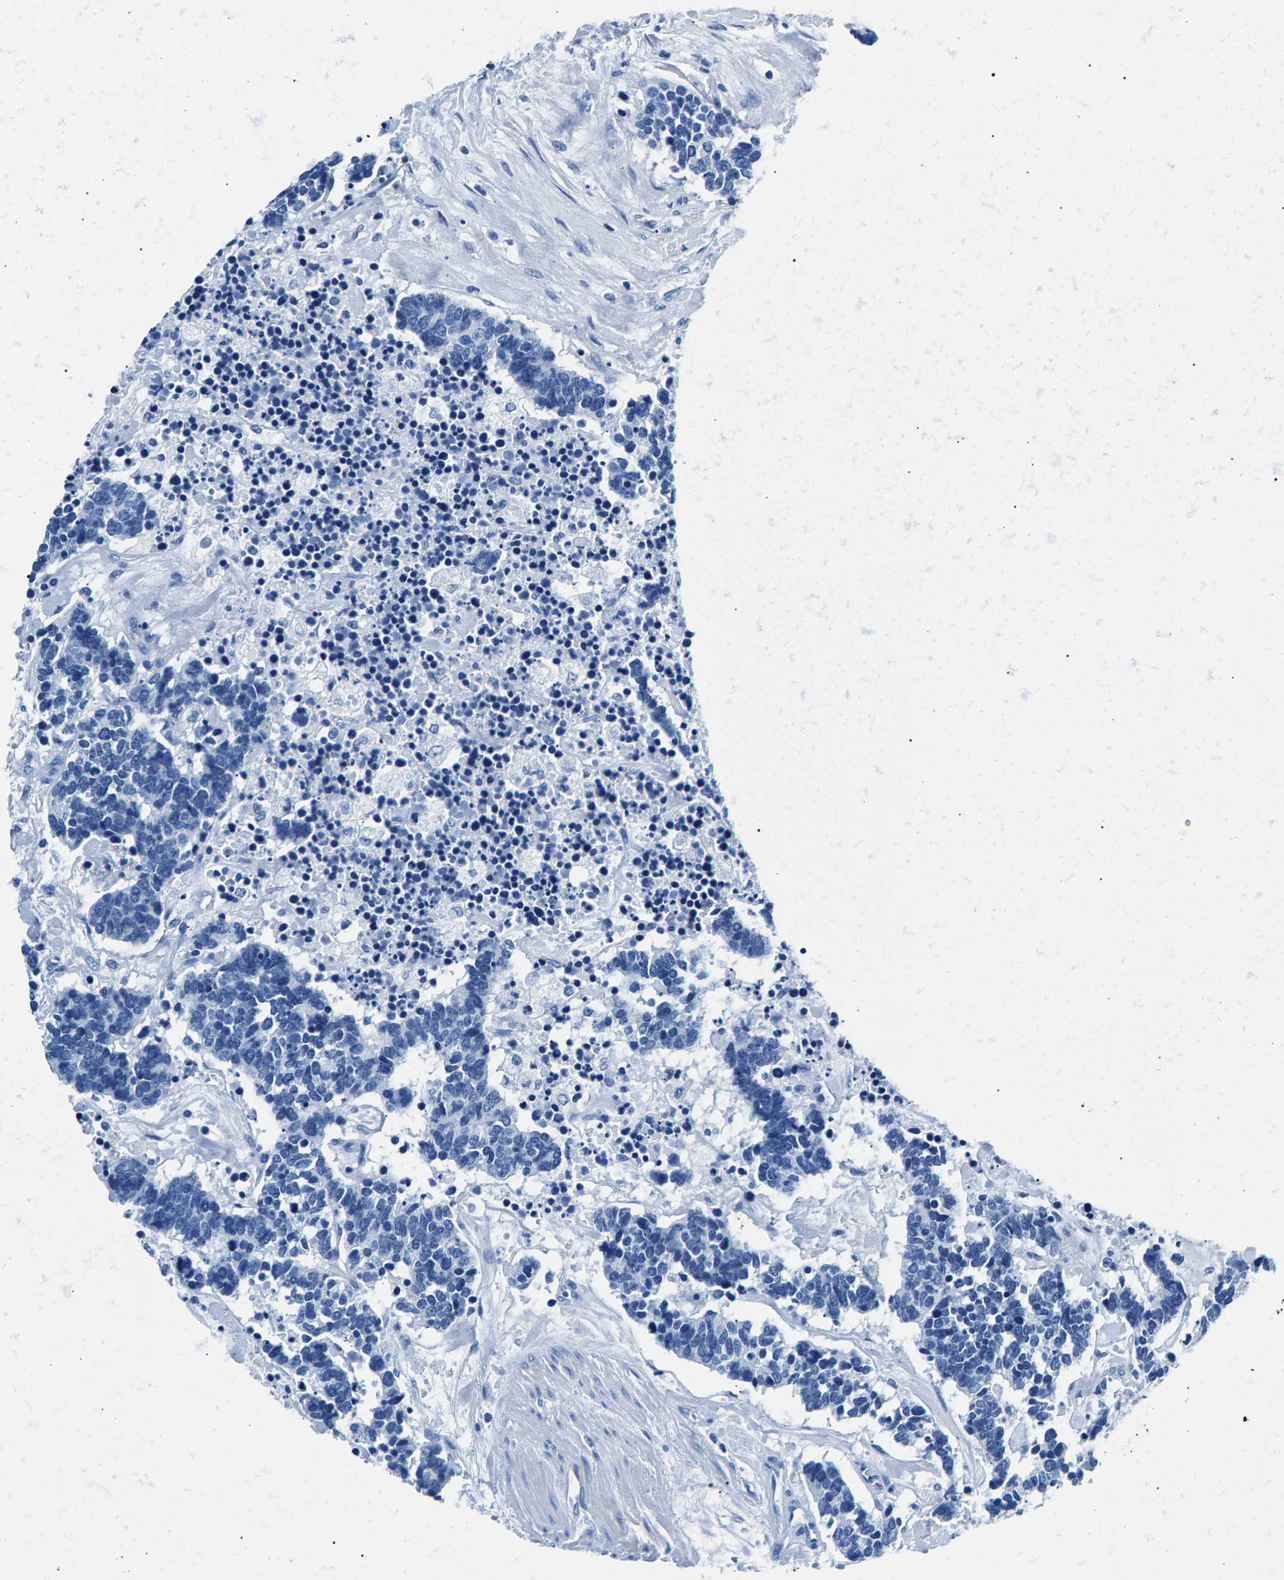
{"staining": {"intensity": "negative", "quantity": "none", "location": "none"}, "tissue": "carcinoid", "cell_type": "Tumor cells", "image_type": "cancer", "snomed": [{"axis": "morphology", "description": "Carcinoma, NOS"}, {"axis": "morphology", "description": "Carcinoid, malignant, NOS"}, {"axis": "topography", "description": "Urinary bladder"}], "caption": "Protein analysis of carcinoma demonstrates no significant staining in tumor cells.", "gene": "CPS1", "patient": {"sex": "male", "age": 57}}